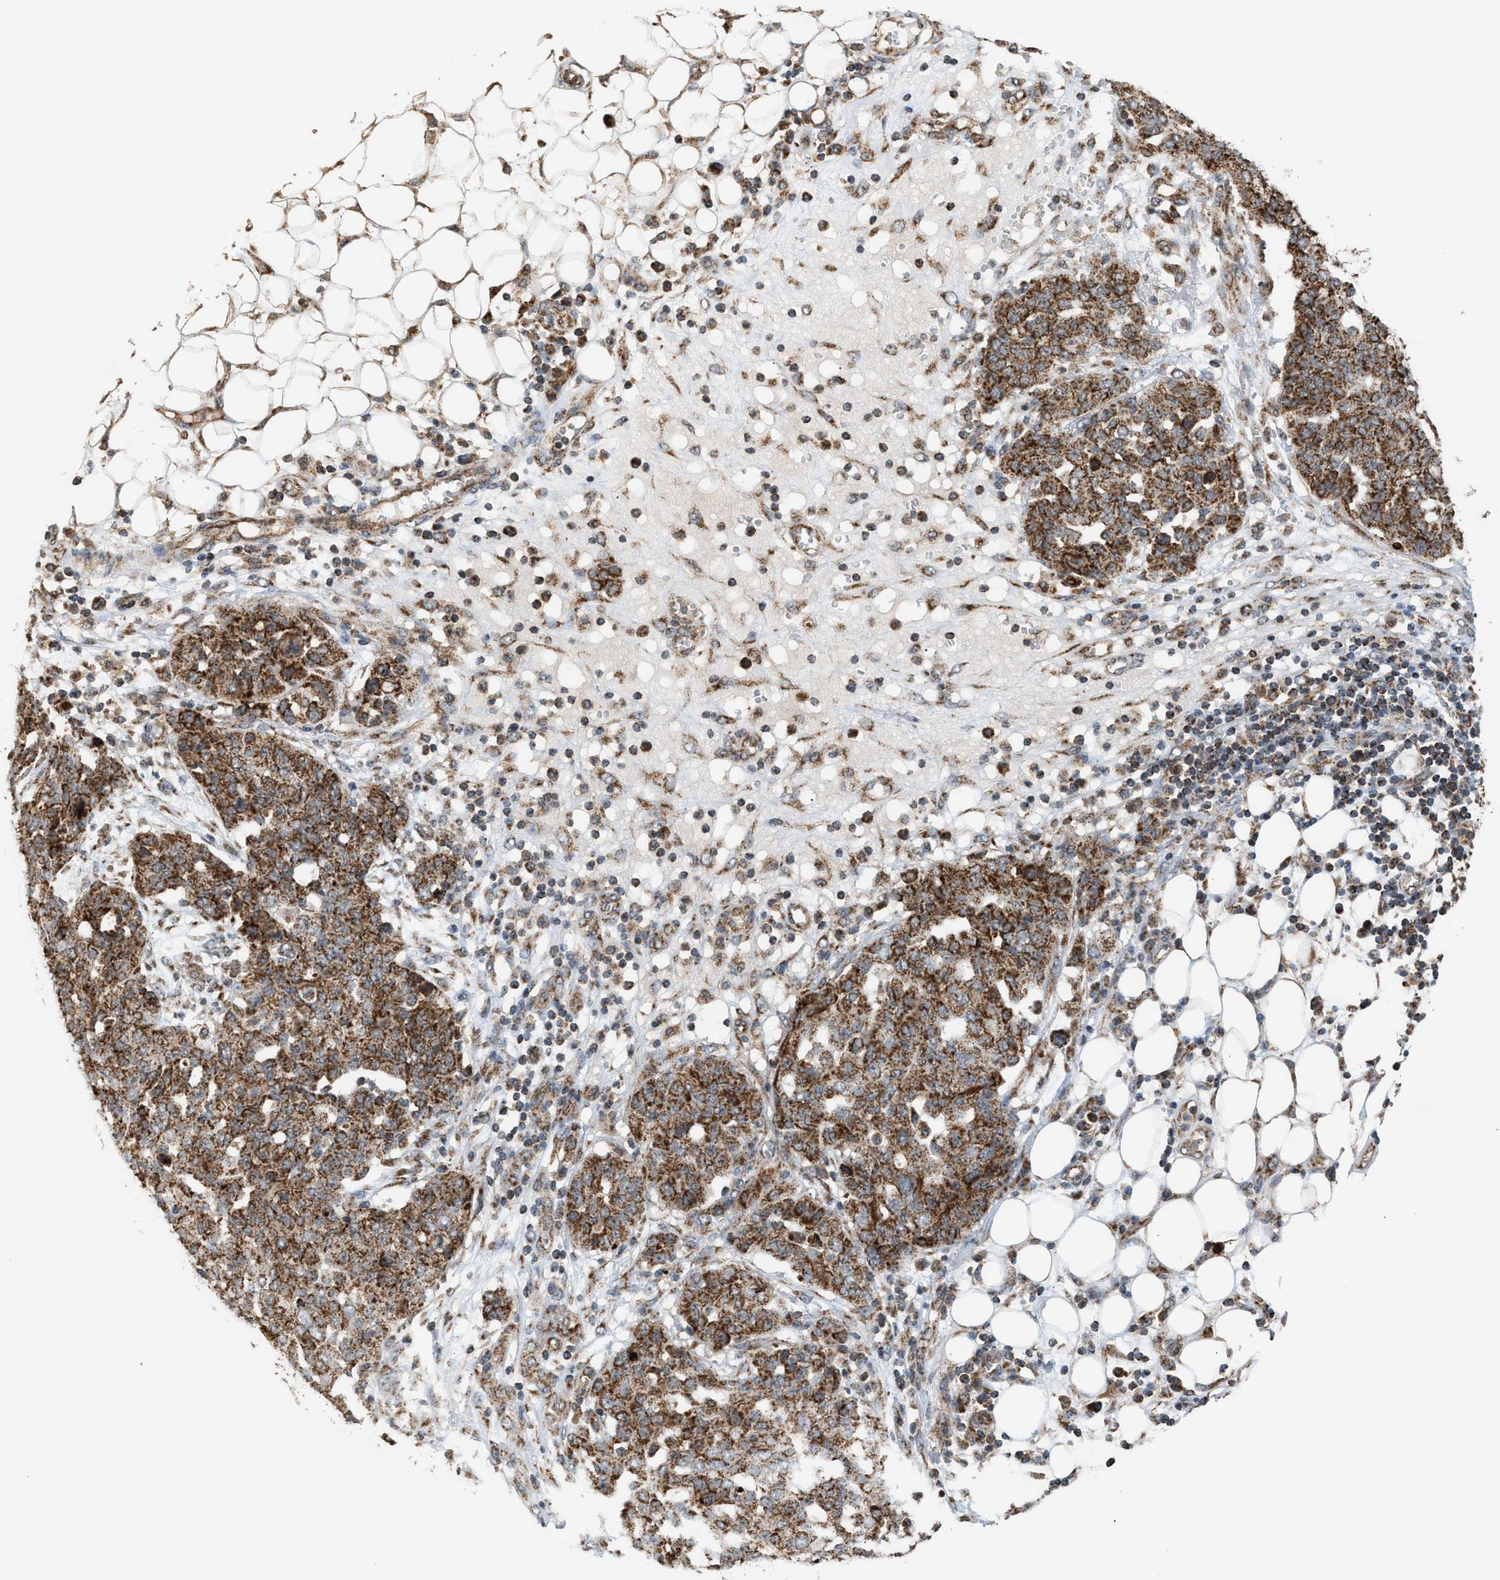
{"staining": {"intensity": "moderate", "quantity": ">75%", "location": "cytoplasmic/membranous"}, "tissue": "ovarian cancer", "cell_type": "Tumor cells", "image_type": "cancer", "snomed": [{"axis": "morphology", "description": "Cystadenocarcinoma, serous, NOS"}, {"axis": "topography", "description": "Soft tissue"}, {"axis": "topography", "description": "Ovary"}], "caption": "There is medium levels of moderate cytoplasmic/membranous positivity in tumor cells of ovarian cancer (serous cystadenocarcinoma), as demonstrated by immunohistochemical staining (brown color).", "gene": "SGSM2", "patient": {"sex": "female", "age": 57}}